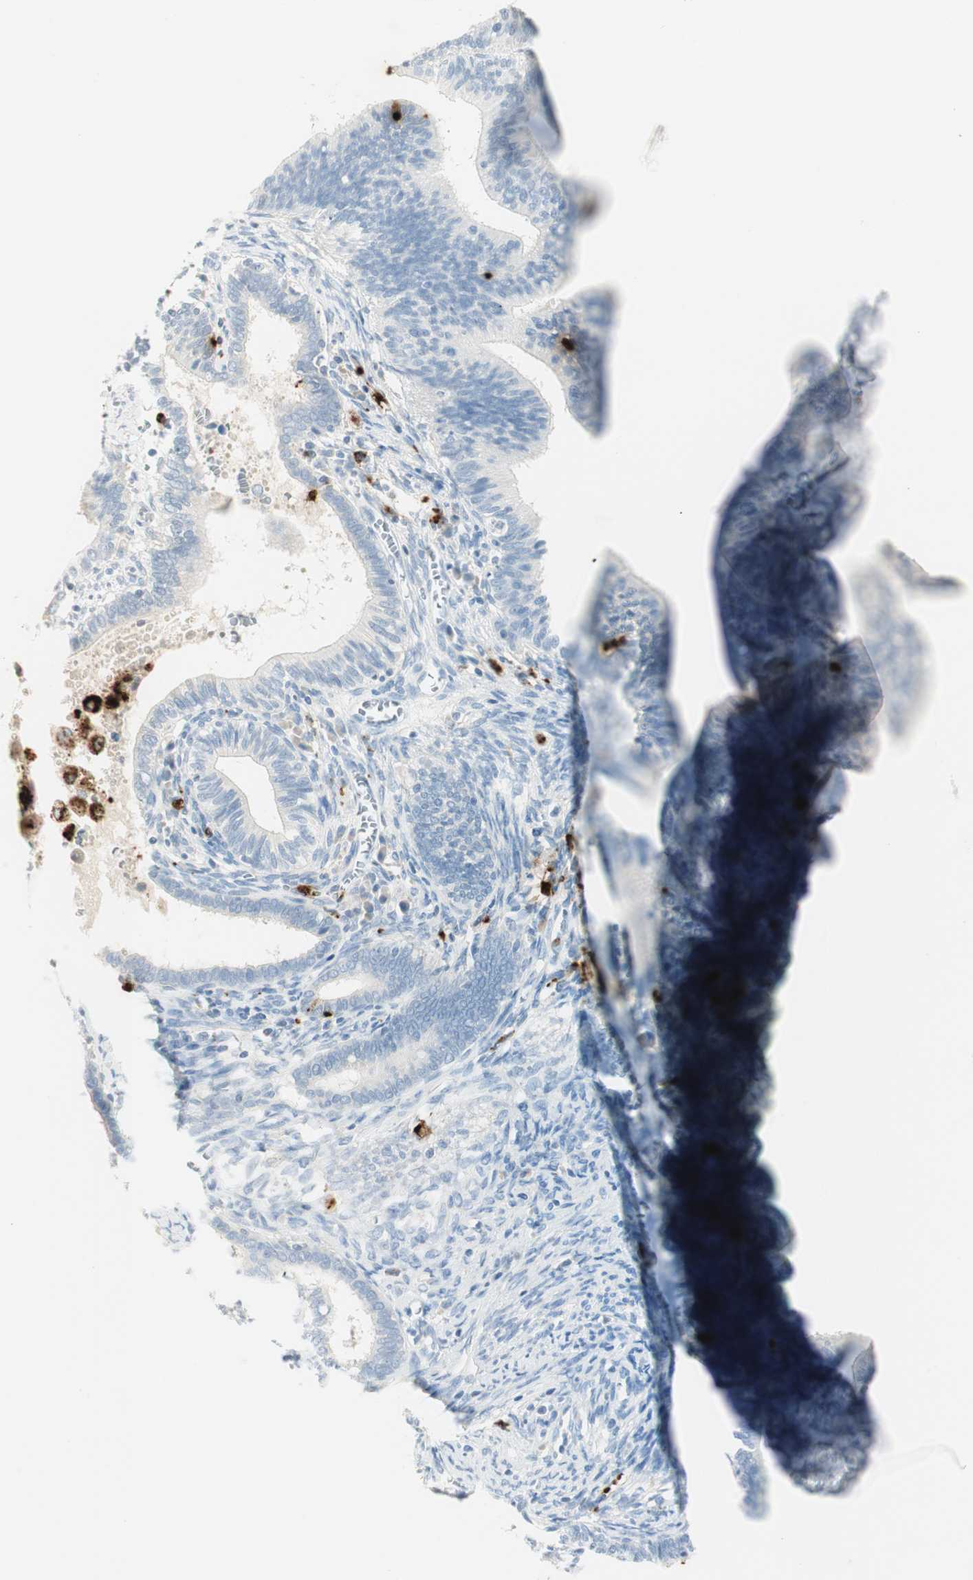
{"staining": {"intensity": "negative", "quantity": "none", "location": "none"}, "tissue": "cervical cancer", "cell_type": "Tumor cells", "image_type": "cancer", "snomed": [{"axis": "morphology", "description": "Adenocarcinoma, NOS"}, {"axis": "topography", "description": "Cervix"}], "caption": "There is no significant expression in tumor cells of cervical cancer (adenocarcinoma).", "gene": "PRTN3", "patient": {"sex": "female", "age": 44}}